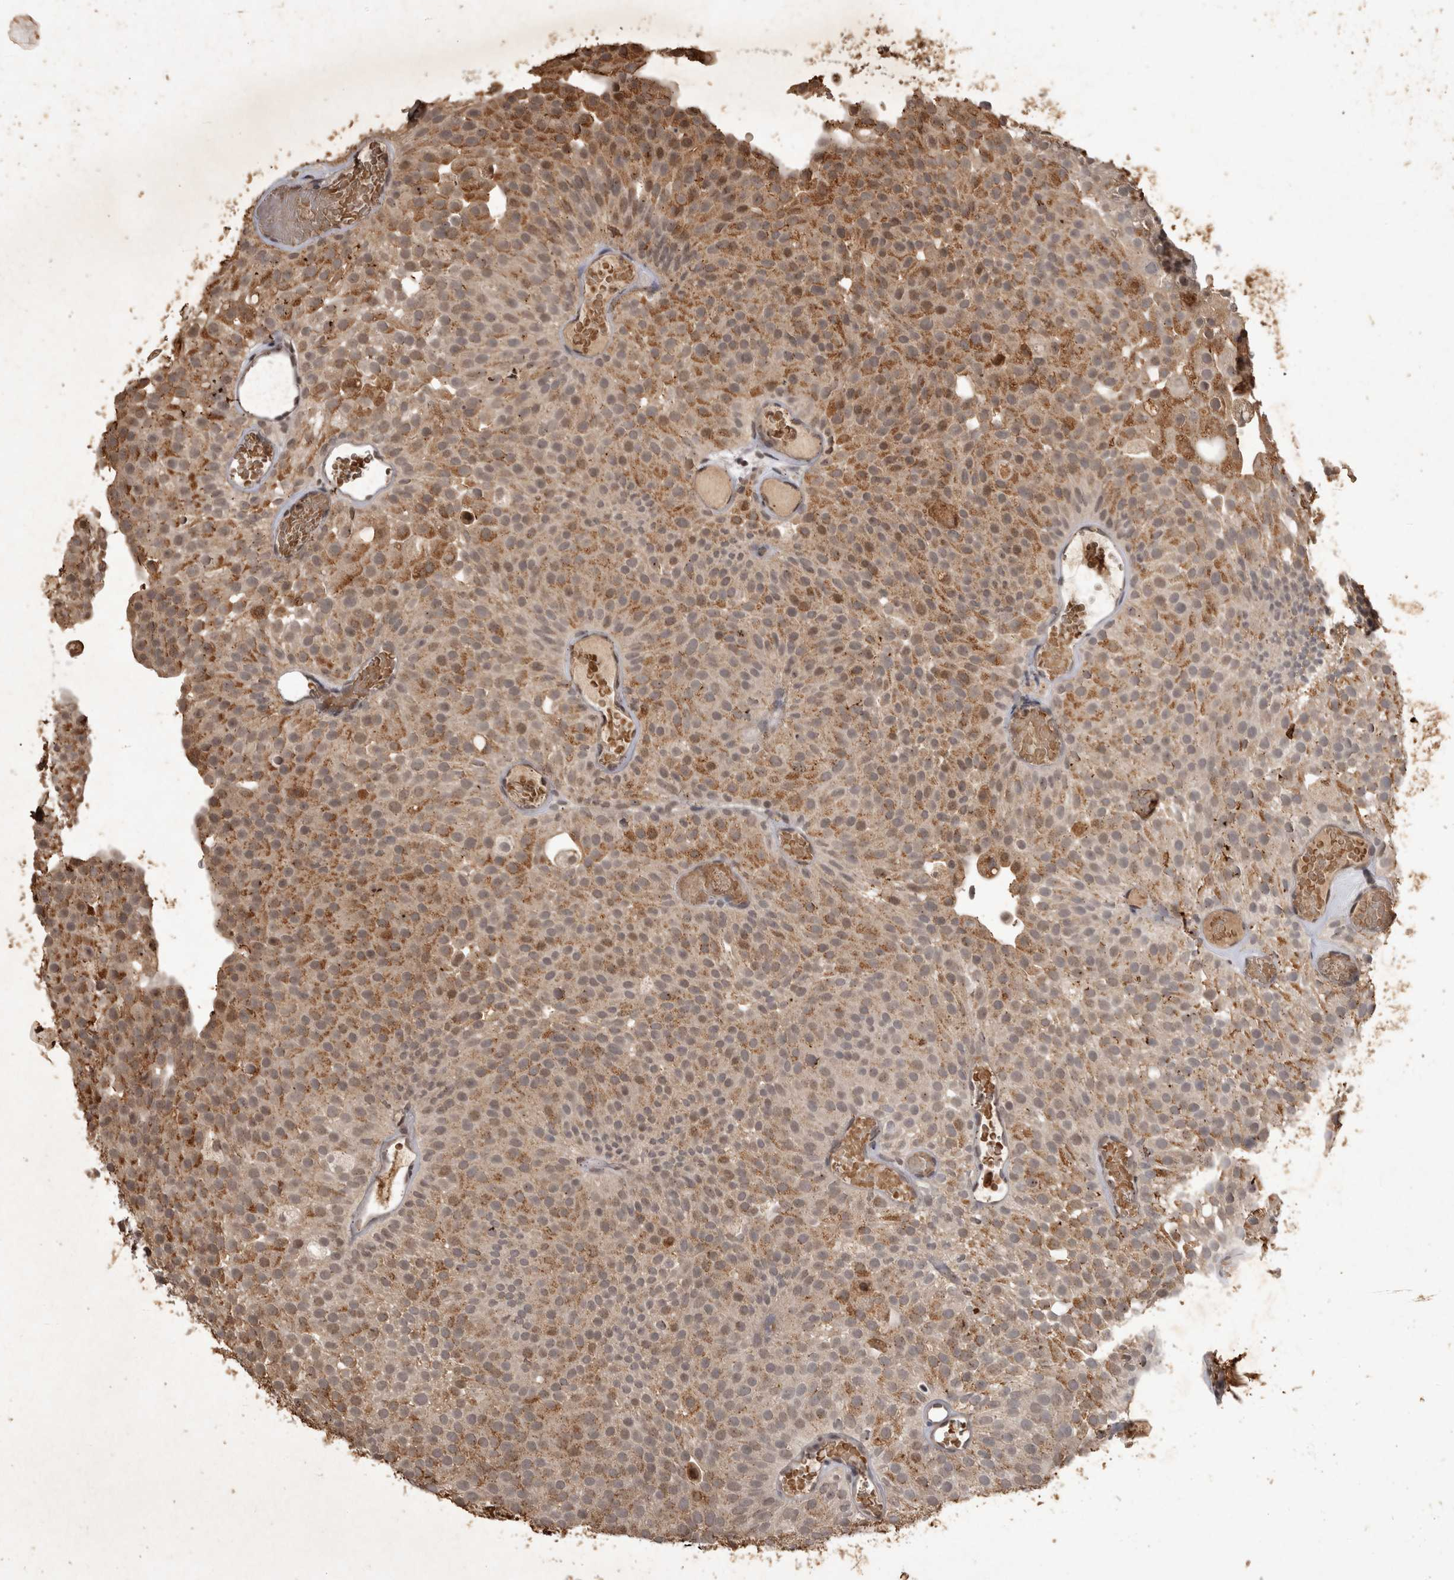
{"staining": {"intensity": "moderate", "quantity": ">75%", "location": "cytoplasmic/membranous"}, "tissue": "urothelial cancer", "cell_type": "Tumor cells", "image_type": "cancer", "snomed": [{"axis": "morphology", "description": "Urothelial carcinoma, Low grade"}, {"axis": "topography", "description": "Urinary bladder"}], "caption": "This image demonstrates IHC staining of urothelial cancer, with medium moderate cytoplasmic/membranous positivity in approximately >75% of tumor cells.", "gene": "HRK", "patient": {"sex": "male", "age": 78}}